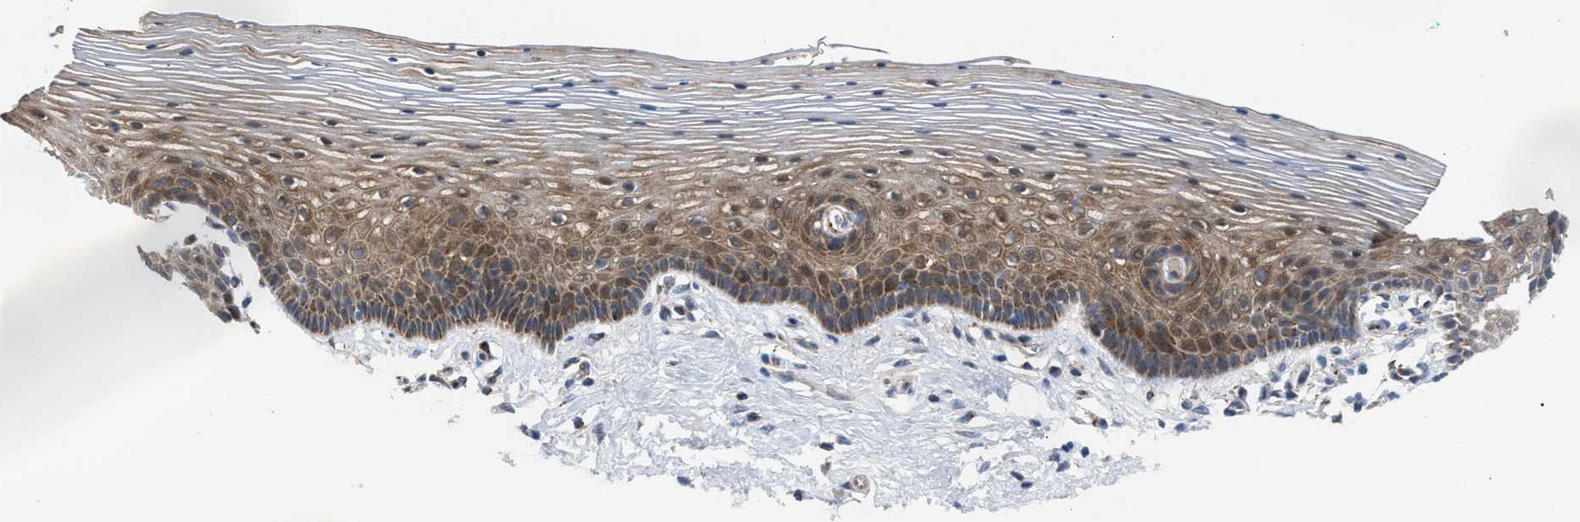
{"staining": {"intensity": "moderate", "quantity": ">75%", "location": "cytoplasmic/membranous"}, "tissue": "vagina", "cell_type": "Squamous epithelial cells", "image_type": "normal", "snomed": [{"axis": "morphology", "description": "Normal tissue, NOS"}, {"axis": "topography", "description": "Vagina"}], "caption": "DAB (3,3'-diaminobenzidine) immunohistochemical staining of benign vagina displays moderate cytoplasmic/membranous protein positivity in approximately >75% of squamous epithelial cells. The staining was performed using DAB (3,3'-diaminobenzidine), with brown indicating positive protein expression. Nuclei are stained blue with hematoxylin.", "gene": "TACO1", "patient": {"sex": "female", "age": 32}}